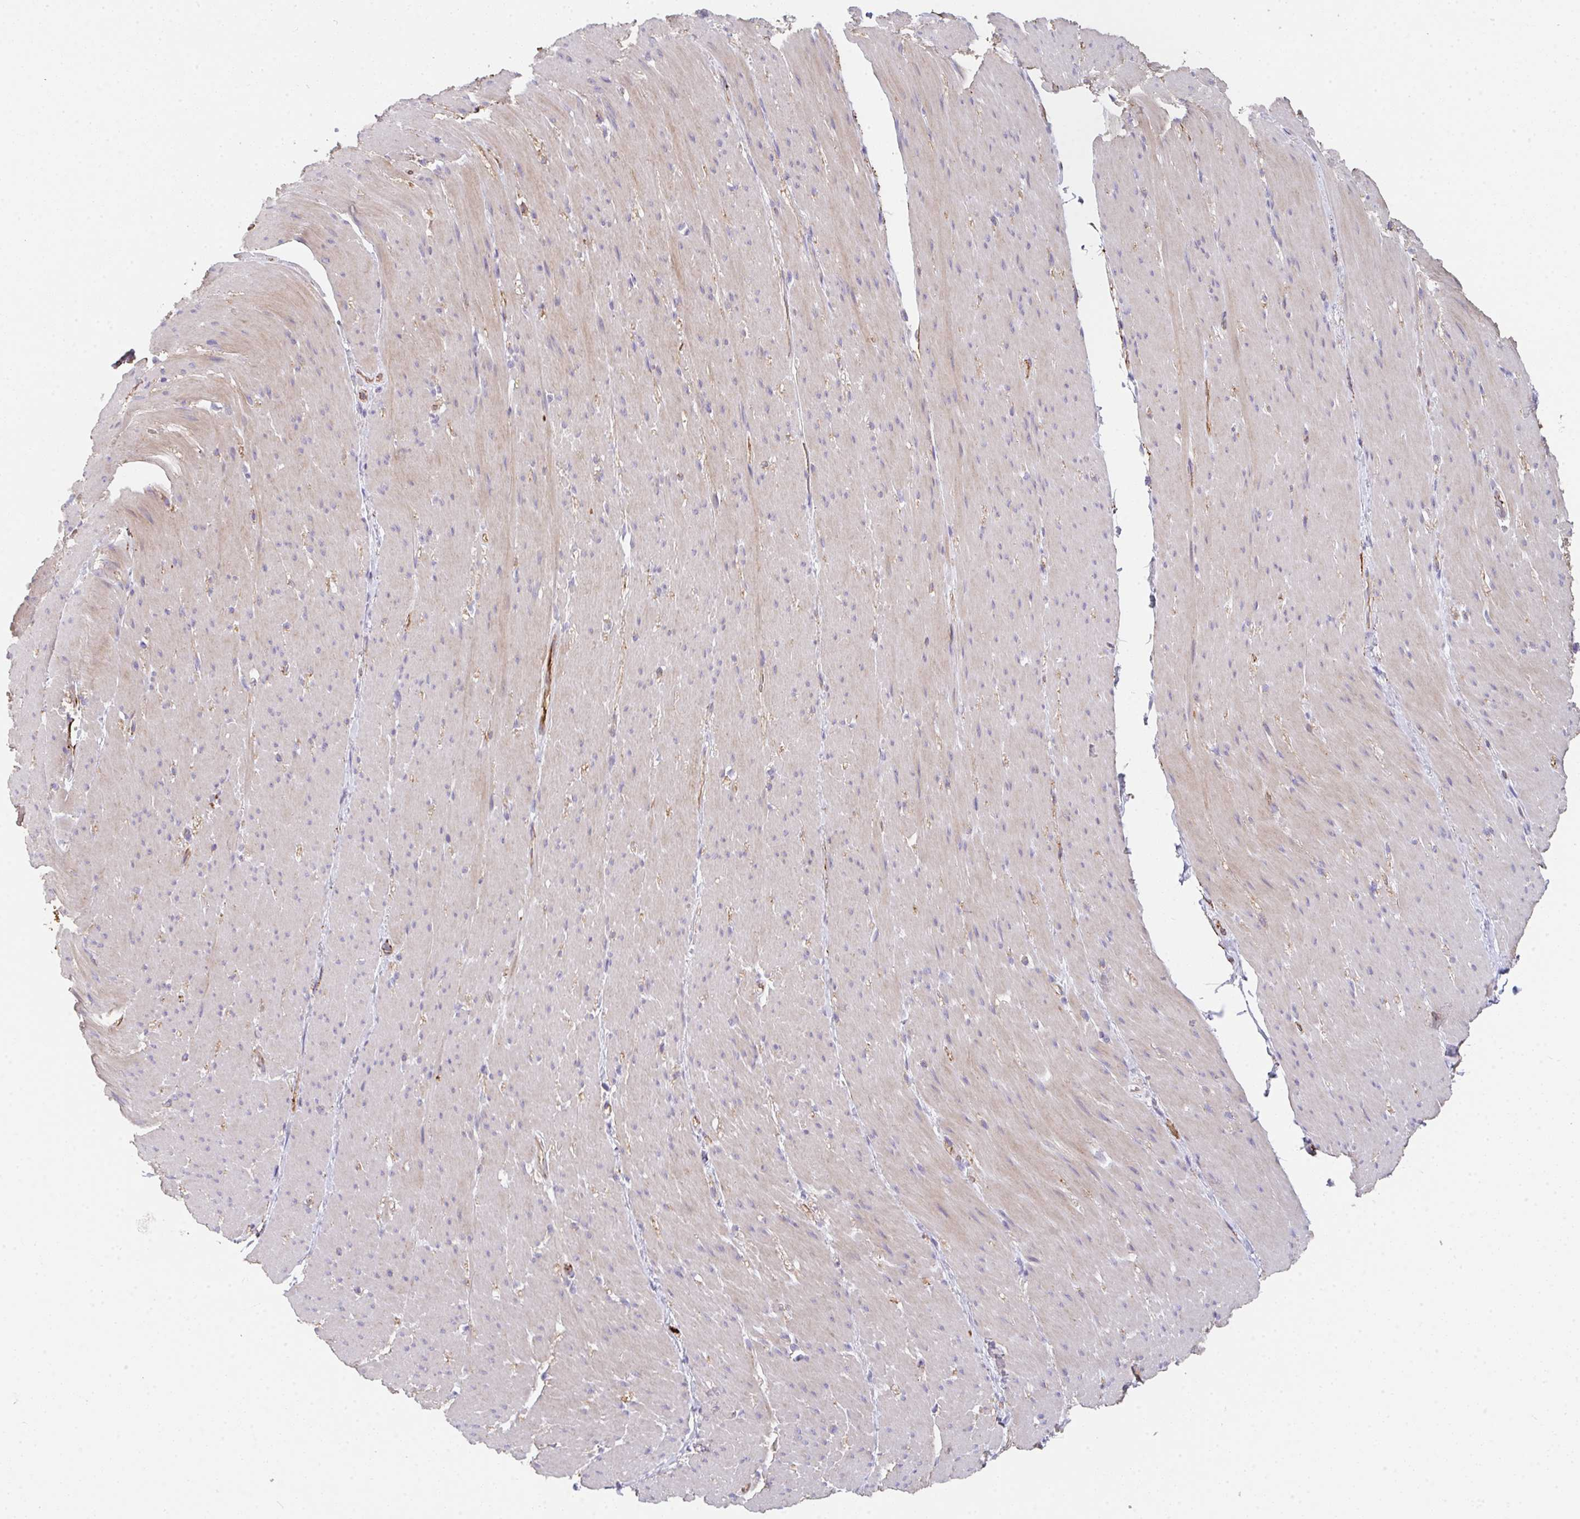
{"staining": {"intensity": "weak", "quantity": "<25%", "location": "cytoplasmic/membranous"}, "tissue": "smooth muscle", "cell_type": "Smooth muscle cells", "image_type": "normal", "snomed": [{"axis": "morphology", "description": "Normal tissue, NOS"}, {"axis": "topography", "description": "Smooth muscle"}, {"axis": "topography", "description": "Rectum"}], "caption": "DAB (3,3'-diaminobenzidine) immunohistochemical staining of benign human smooth muscle displays no significant staining in smooth muscle cells. (DAB (3,3'-diaminobenzidine) immunohistochemistry visualized using brightfield microscopy, high magnification).", "gene": "DBN1", "patient": {"sex": "male", "age": 53}}